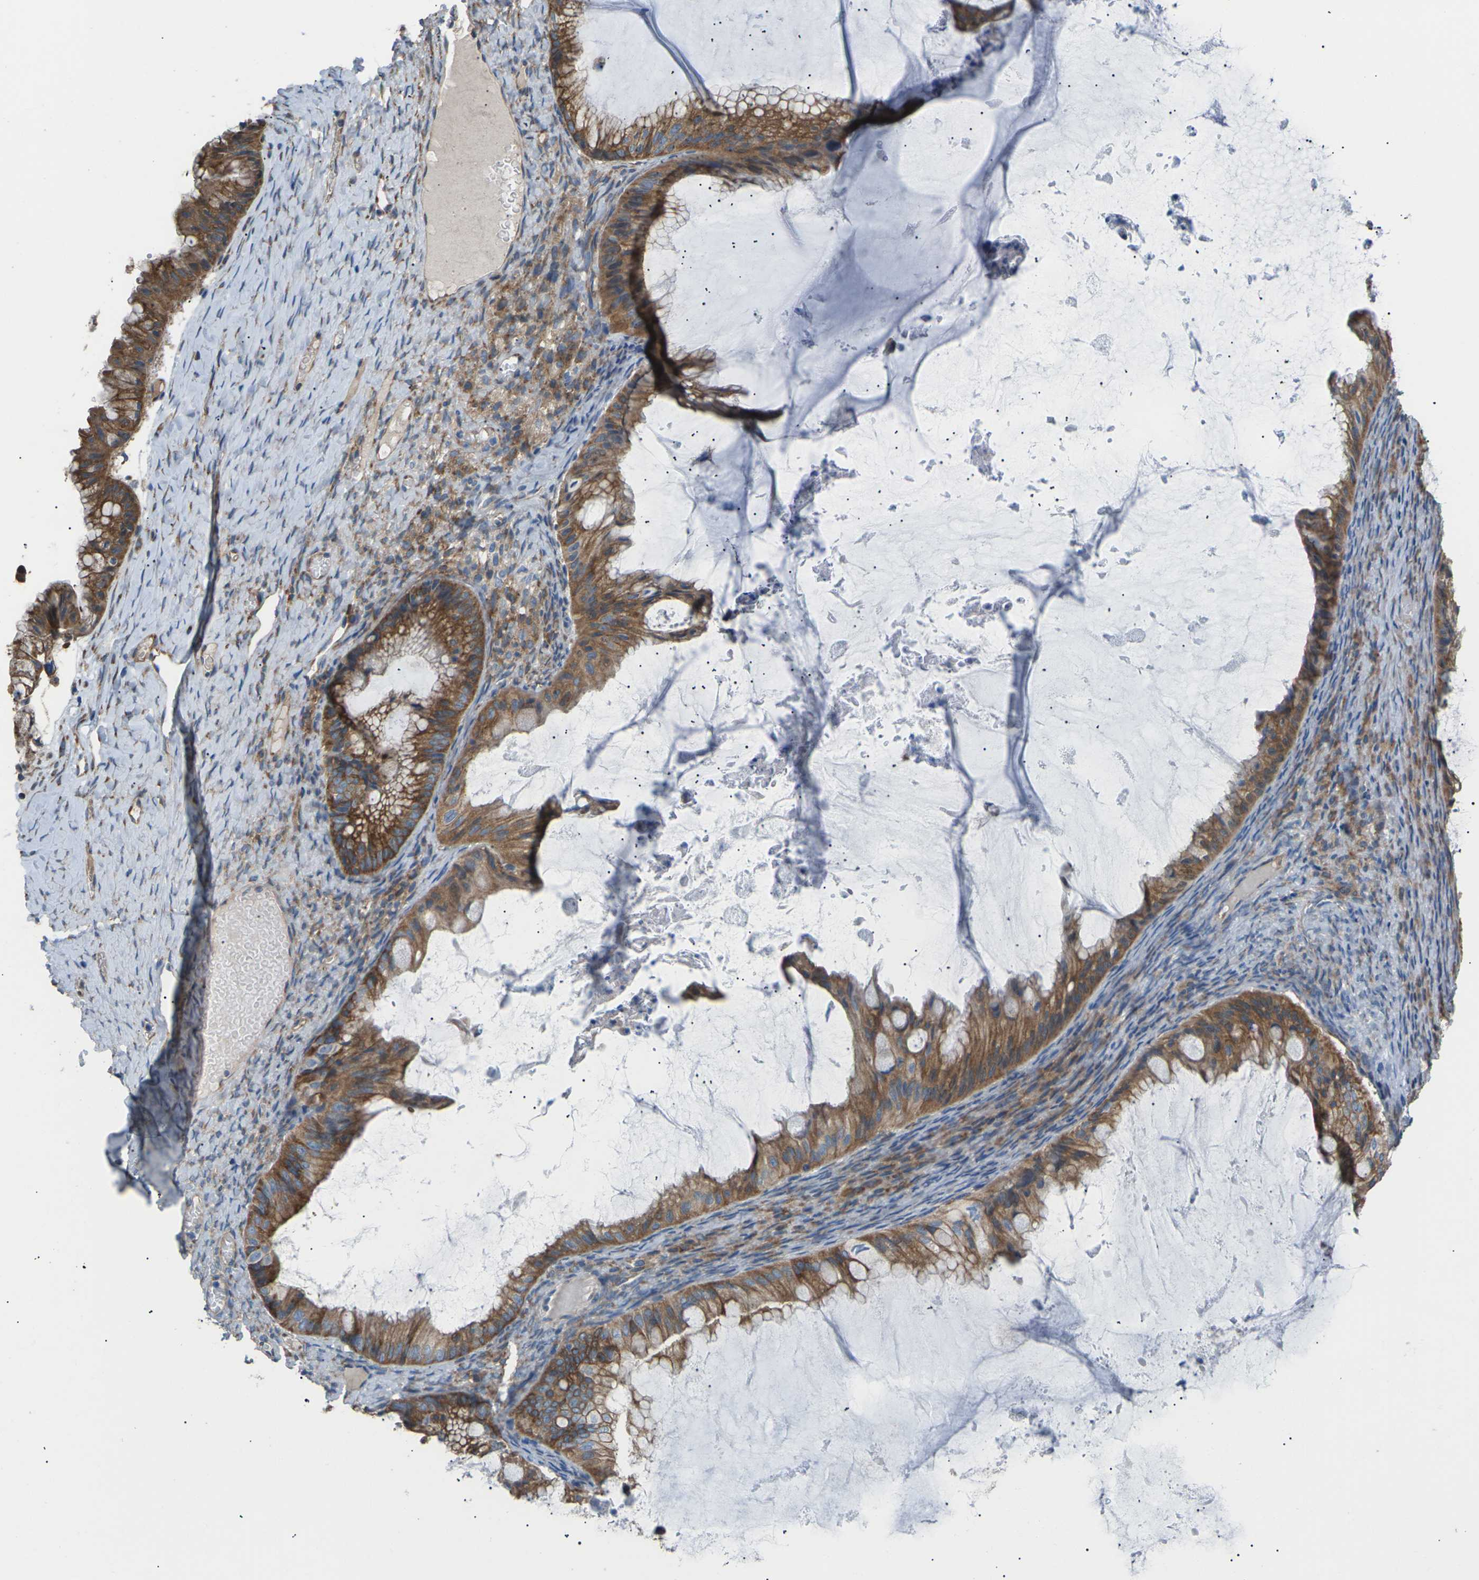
{"staining": {"intensity": "strong", "quantity": ">75%", "location": "cytoplasmic/membranous"}, "tissue": "ovarian cancer", "cell_type": "Tumor cells", "image_type": "cancer", "snomed": [{"axis": "morphology", "description": "Cystadenocarcinoma, mucinous, NOS"}, {"axis": "topography", "description": "Ovary"}], "caption": "Immunohistochemical staining of ovarian cancer (mucinous cystadenocarcinoma) shows strong cytoplasmic/membranous protein expression in about >75% of tumor cells.", "gene": "KLHDC8B", "patient": {"sex": "female", "age": 61}}